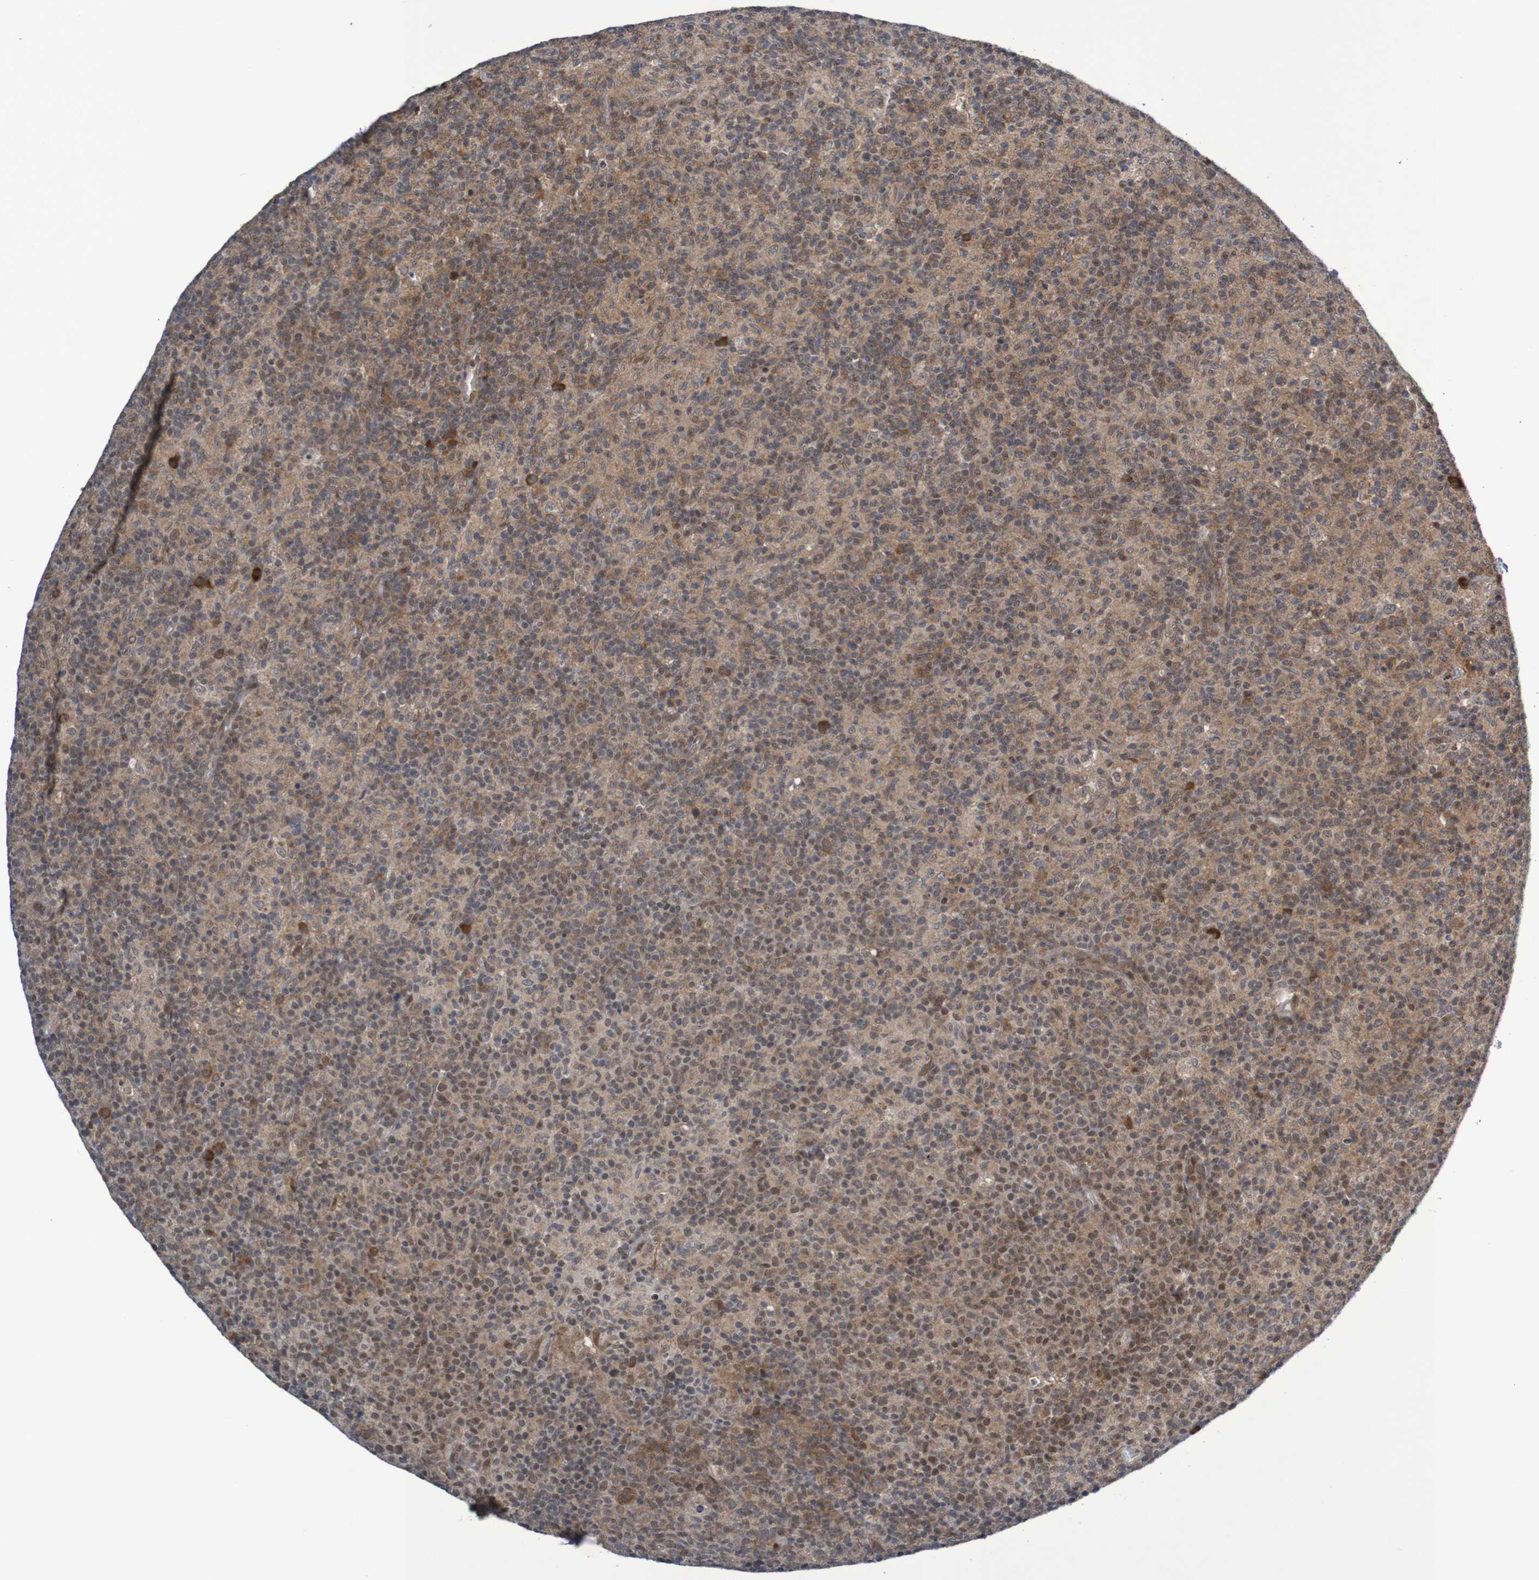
{"staining": {"intensity": "weak", "quantity": "25%-75%", "location": "cytoplasmic/membranous,nuclear"}, "tissue": "lymph node", "cell_type": "Germinal center cells", "image_type": "normal", "snomed": [{"axis": "morphology", "description": "Normal tissue, NOS"}, {"axis": "morphology", "description": "Inflammation, NOS"}, {"axis": "topography", "description": "Lymph node"}], "caption": "Immunohistochemistry histopathology image of benign lymph node: human lymph node stained using immunohistochemistry shows low levels of weak protein expression localized specifically in the cytoplasmic/membranous,nuclear of germinal center cells, appearing as a cytoplasmic/membranous,nuclear brown color.", "gene": "ITLN1", "patient": {"sex": "male", "age": 55}}